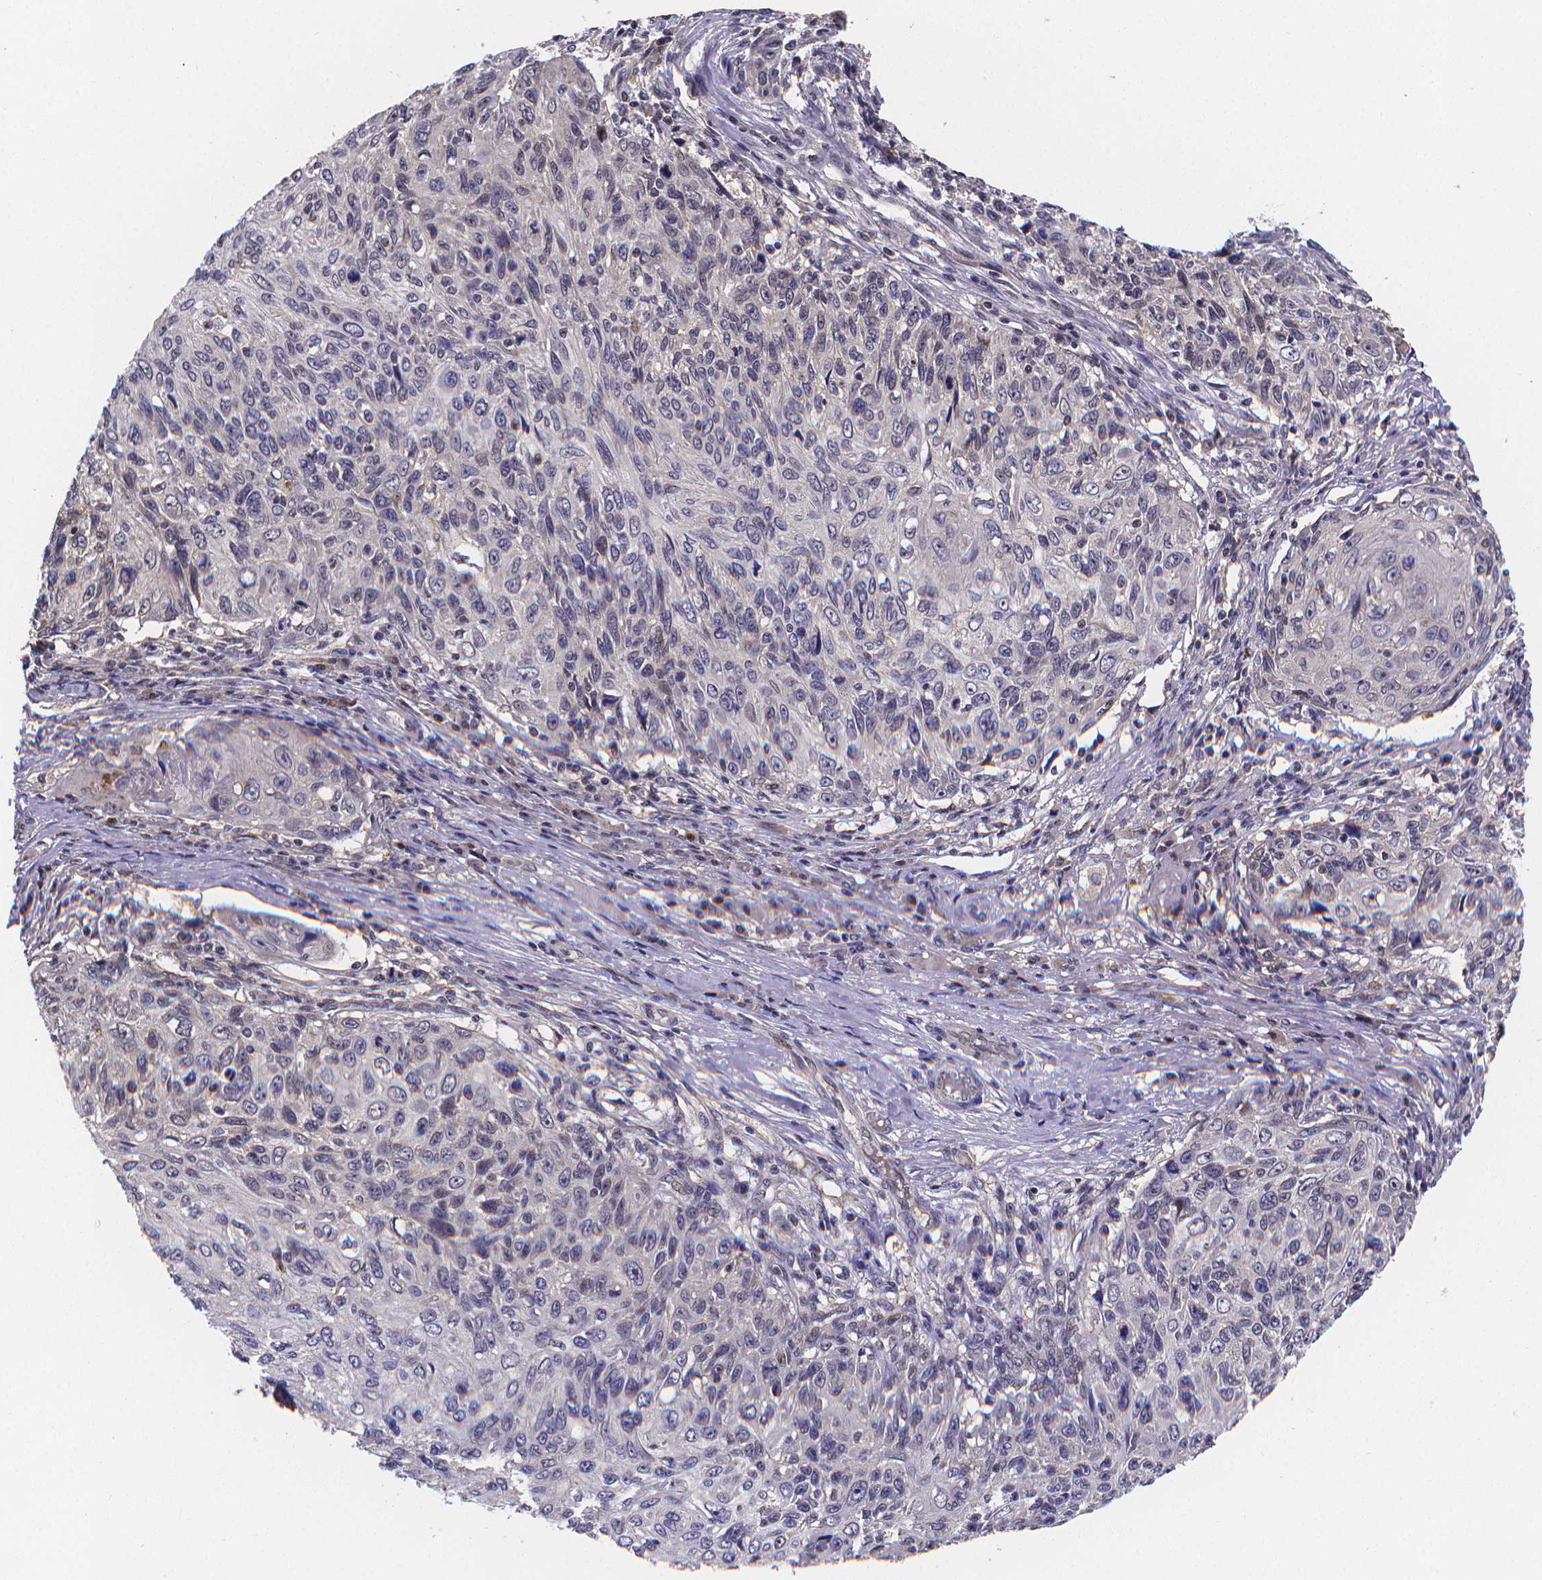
{"staining": {"intensity": "negative", "quantity": "none", "location": "none"}, "tissue": "skin cancer", "cell_type": "Tumor cells", "image_type": "cancer", "snomed": [{"axis": "morphology", "description": "Squamous cell carcinoma, NOS"}, {"axis": "topography", "description": "Skin"}], "caption": "Immunohistochemical staining of human skin squamous cell carcinoma exhibits no significant positivity in tumor cells.", "gene": "PAH", "patient": {"sex": "male", "age": 92}}